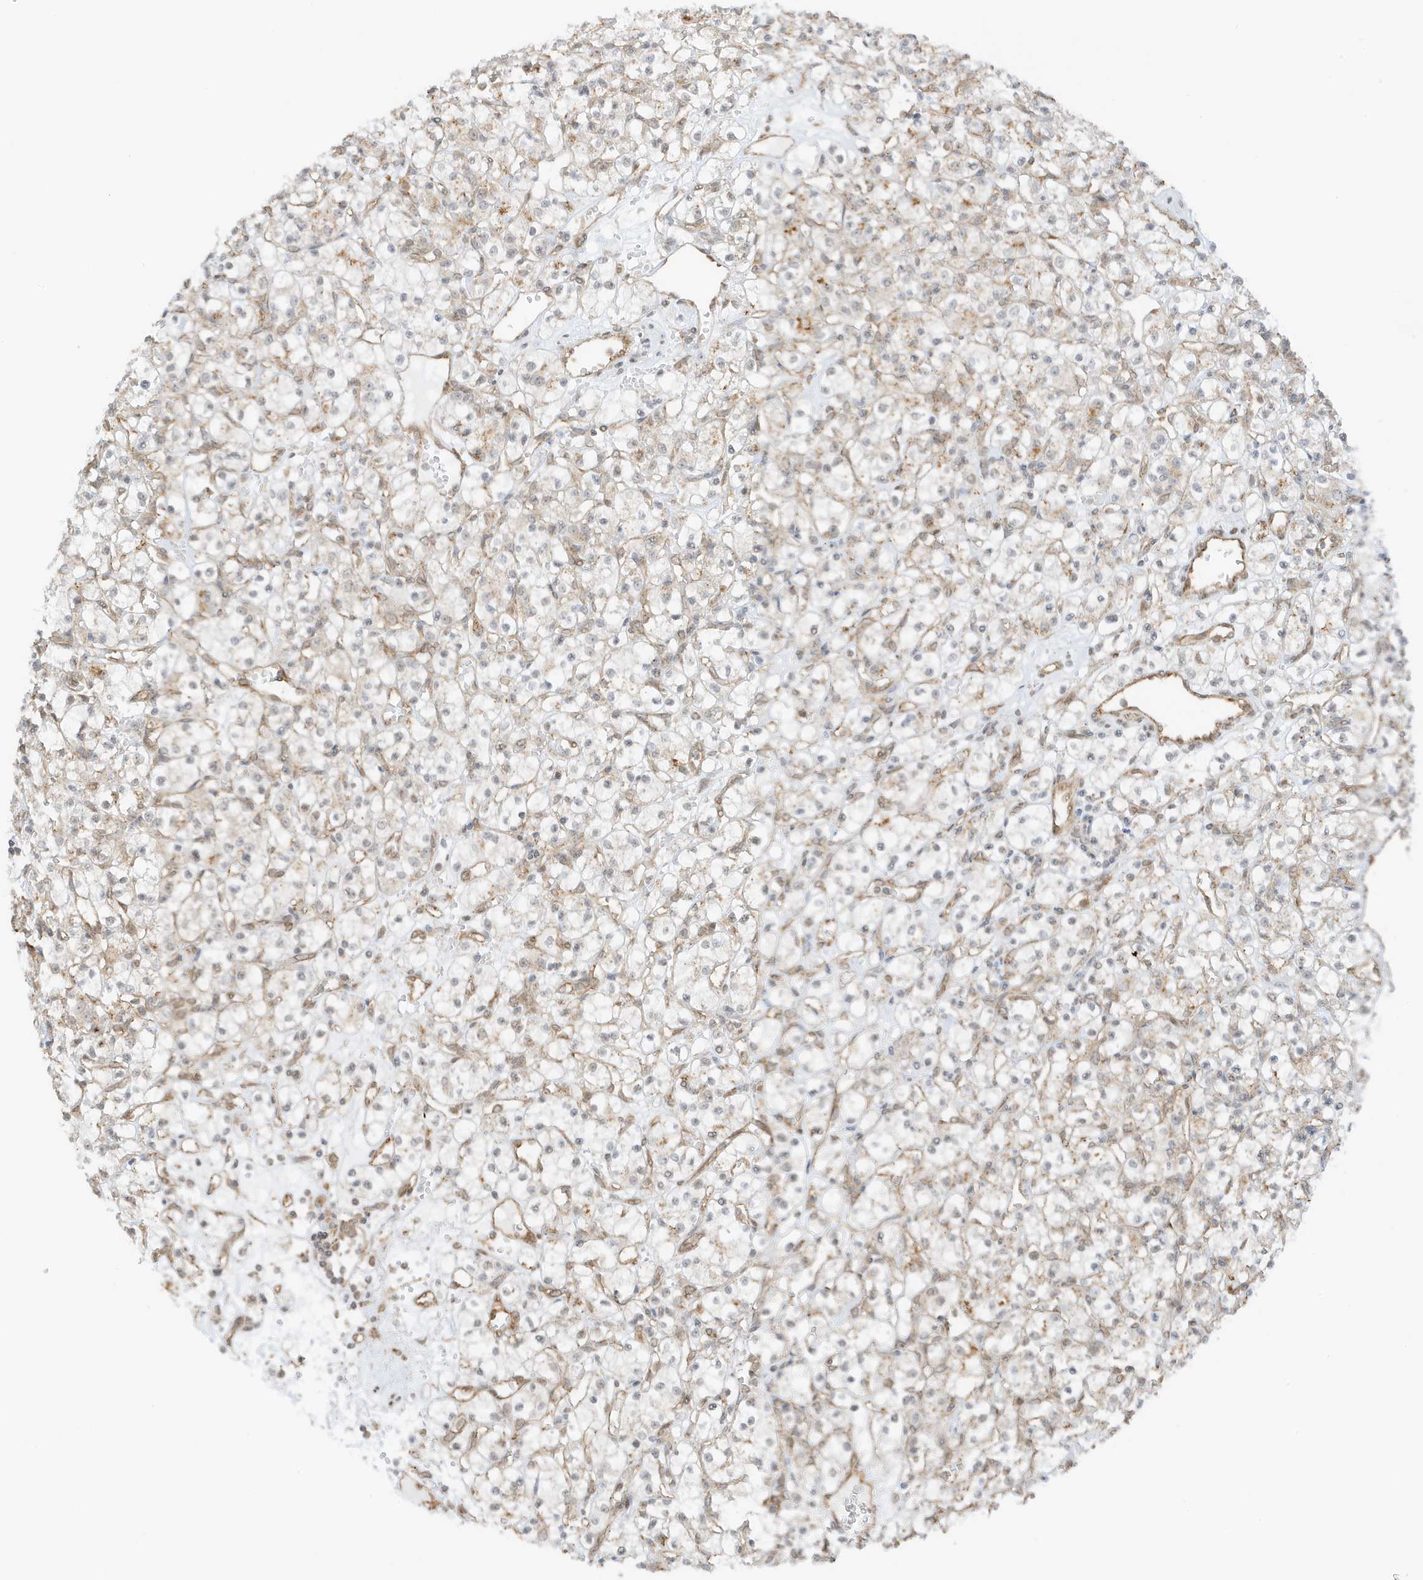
{"staining": {"intensity": "negative", "quantity": "none", "location": "none"}, "tissue": "renal cancer", "cell_type": "Tumor cells", "image_type": "cancer", "snomed": [{"axis": "morphology", "description": "Adenocarcinoma, NOS"}, {"axis": "topography", "description": "Kidney"}], "caption": "High power microscopy micrograph of an immunohistochemistry (IHC) micrograph of renal cancer (adenocarcinoma), revealing no significant expression in tumor cells.", "gene": "UBAP2L", "patient": {"sex": "female", "age": 59}}